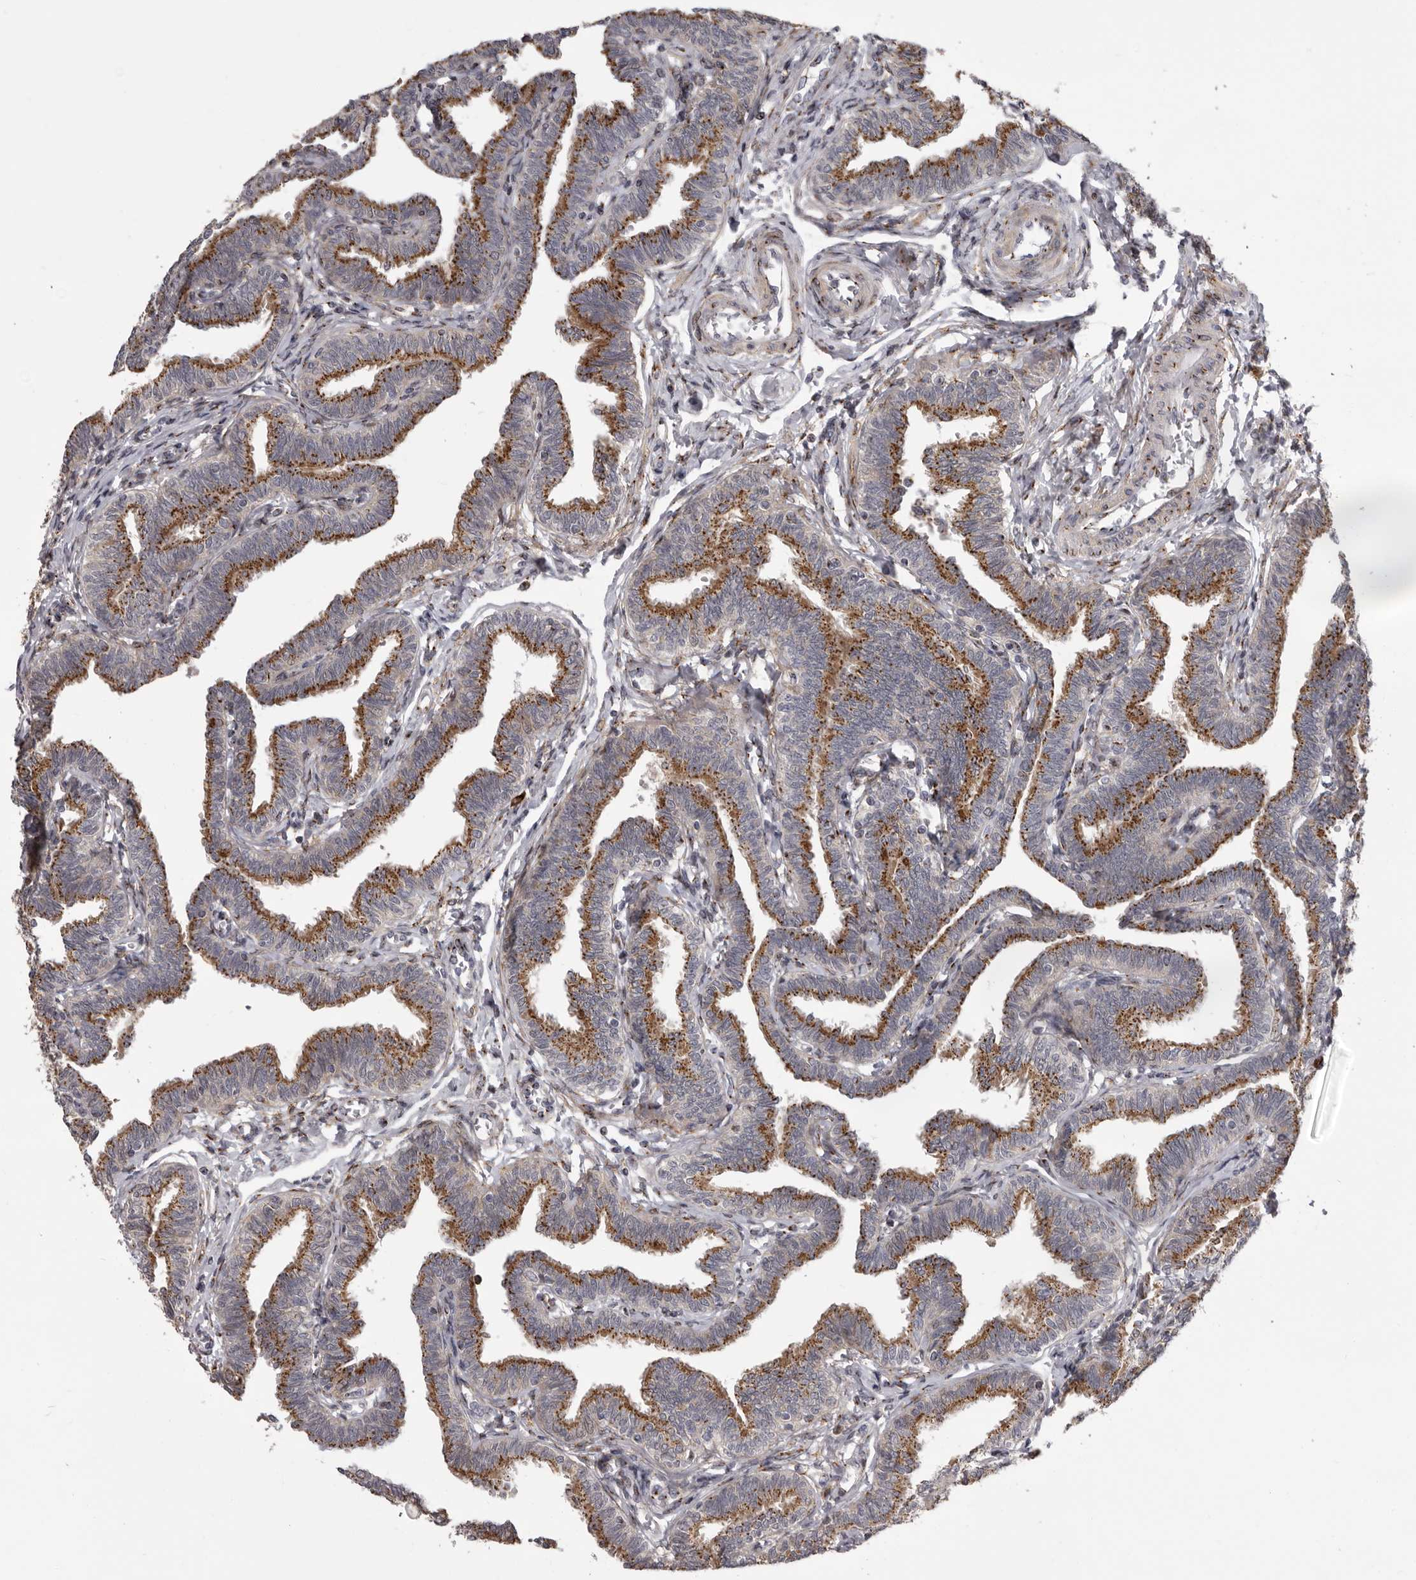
{"staining": {"intensity": "strong", "quantity": ">75%", "location": "cytoplasmic/membranous"}, "tissue": "fallopian tube", "cell_type": "Glandular cells", "image_type": "normal", "snomed": [{"axis": "morphology", "description": "Normal tissue, NOS"}, {"axis": "topography", "description": "Fallopian tube"}, {"axis": "topography", "description": "Ovary"}], "caption": "A high-resolution photomicrograph shows immunohistochemistry staining of normal fallopian tube, which displays strong cytoplasmic/membranous expression in about >75% of glandular cells.", "gene": "WDR47", "patient": {"sex": "female", "age": 23}}